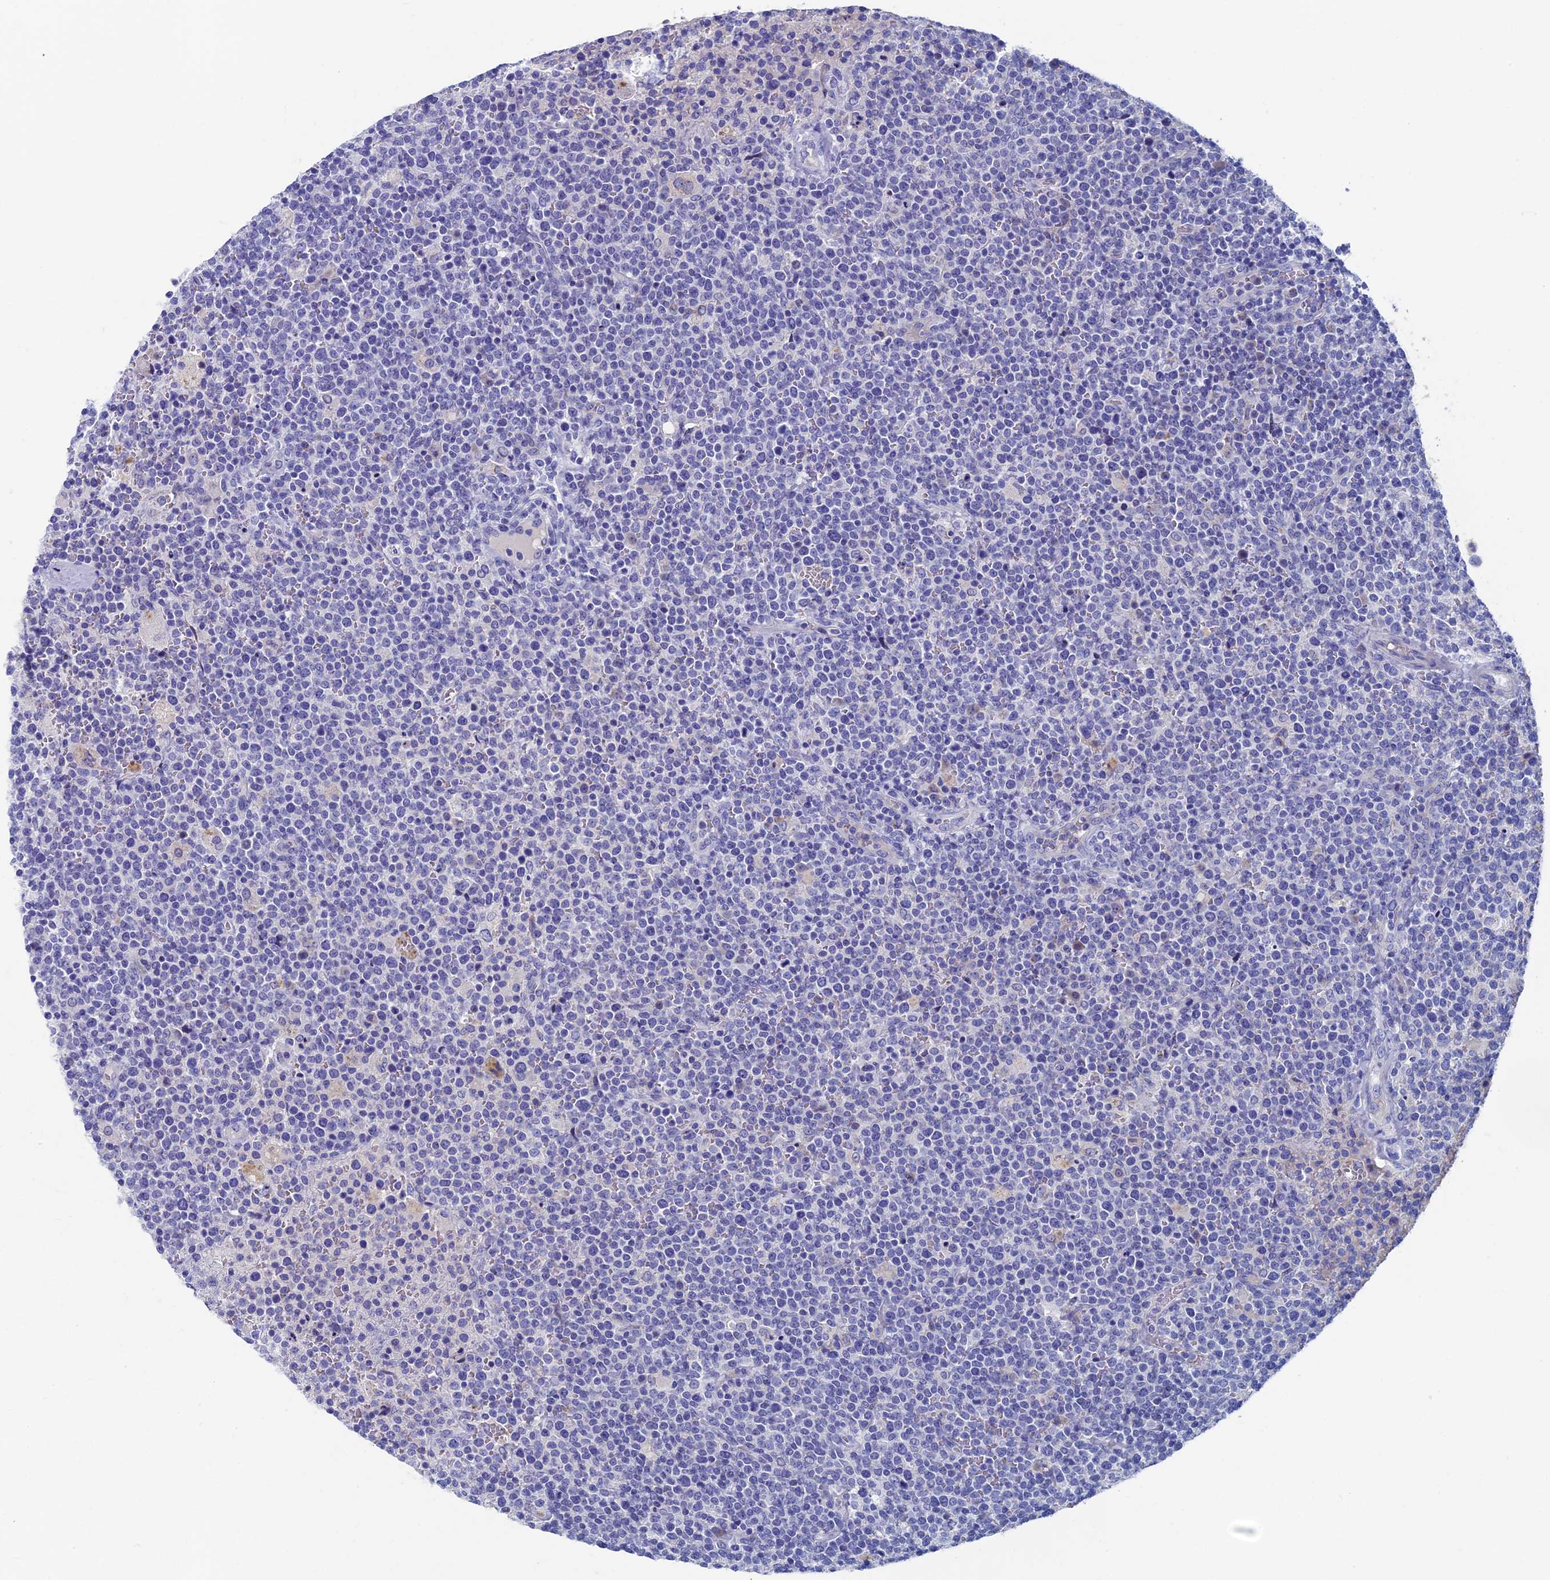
{"staining": {"intensity": "negative", "quantity": "none", "location": "none"}, "tissue": "lymphoma", "cell_type": "Tumor cells", "image_type": "cancer", "snomed": [{"axis": "morphology", "description": "Malignant lymphoma, non-Hodgkin's type, High grade"}, {"axis": "topography", "description": "Lymph node"}], "caption": "Lymphoma was stained to show a protein in brown. There is no significant positivity in tumor cells.", "gene": "OAT", "patient": {"sex": "male", "age": 61}}